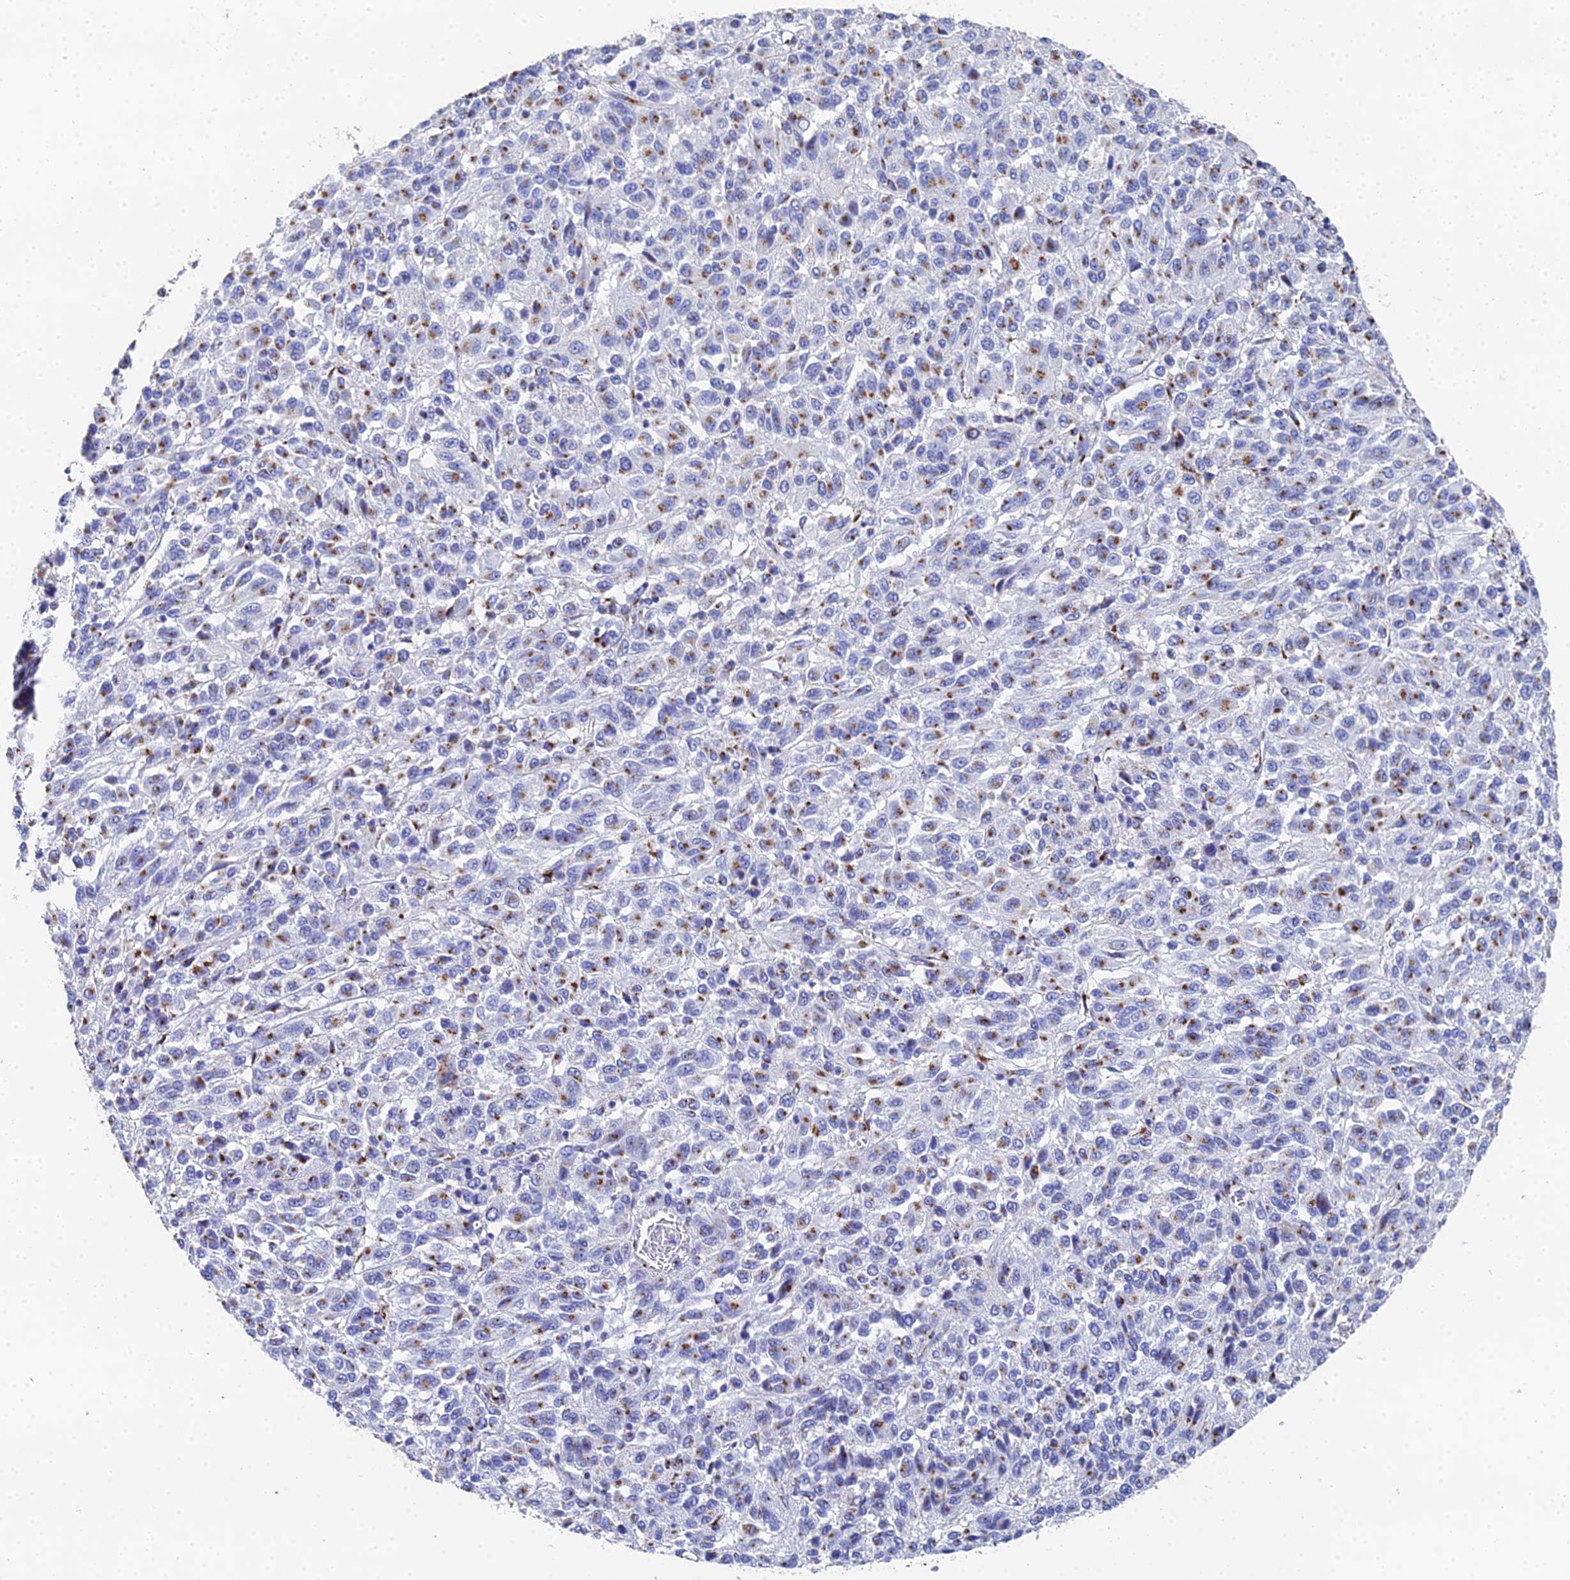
{"staining": {"intensity": "moderate", "quantity": ">75%", "location": "cytoplasmic/membranous"}, "tissue": "melanoma", "cell_type": "Tumor cells", "image_type": "cancer", "snomed": [{"axis": "morphology", "description": "Malignant melanoma, Metastatic site"}, {"axis": "topography", "description": "Lung"}], "caption": "Protein expression by immunohistochemistry (IHC) demonstrates moderate cytoplasmic/membranous positivity in about >75% of tumor cells in malignant melanoma (metastatic site). Using DAB (3,3'-diaminobenzidine) (brown) and hematoxylin (blue) stains, captured at high magnification using brightfield microscopy.", "gene": "ENSG00000268674", "patient": {"sex": "male", "age": 64}}